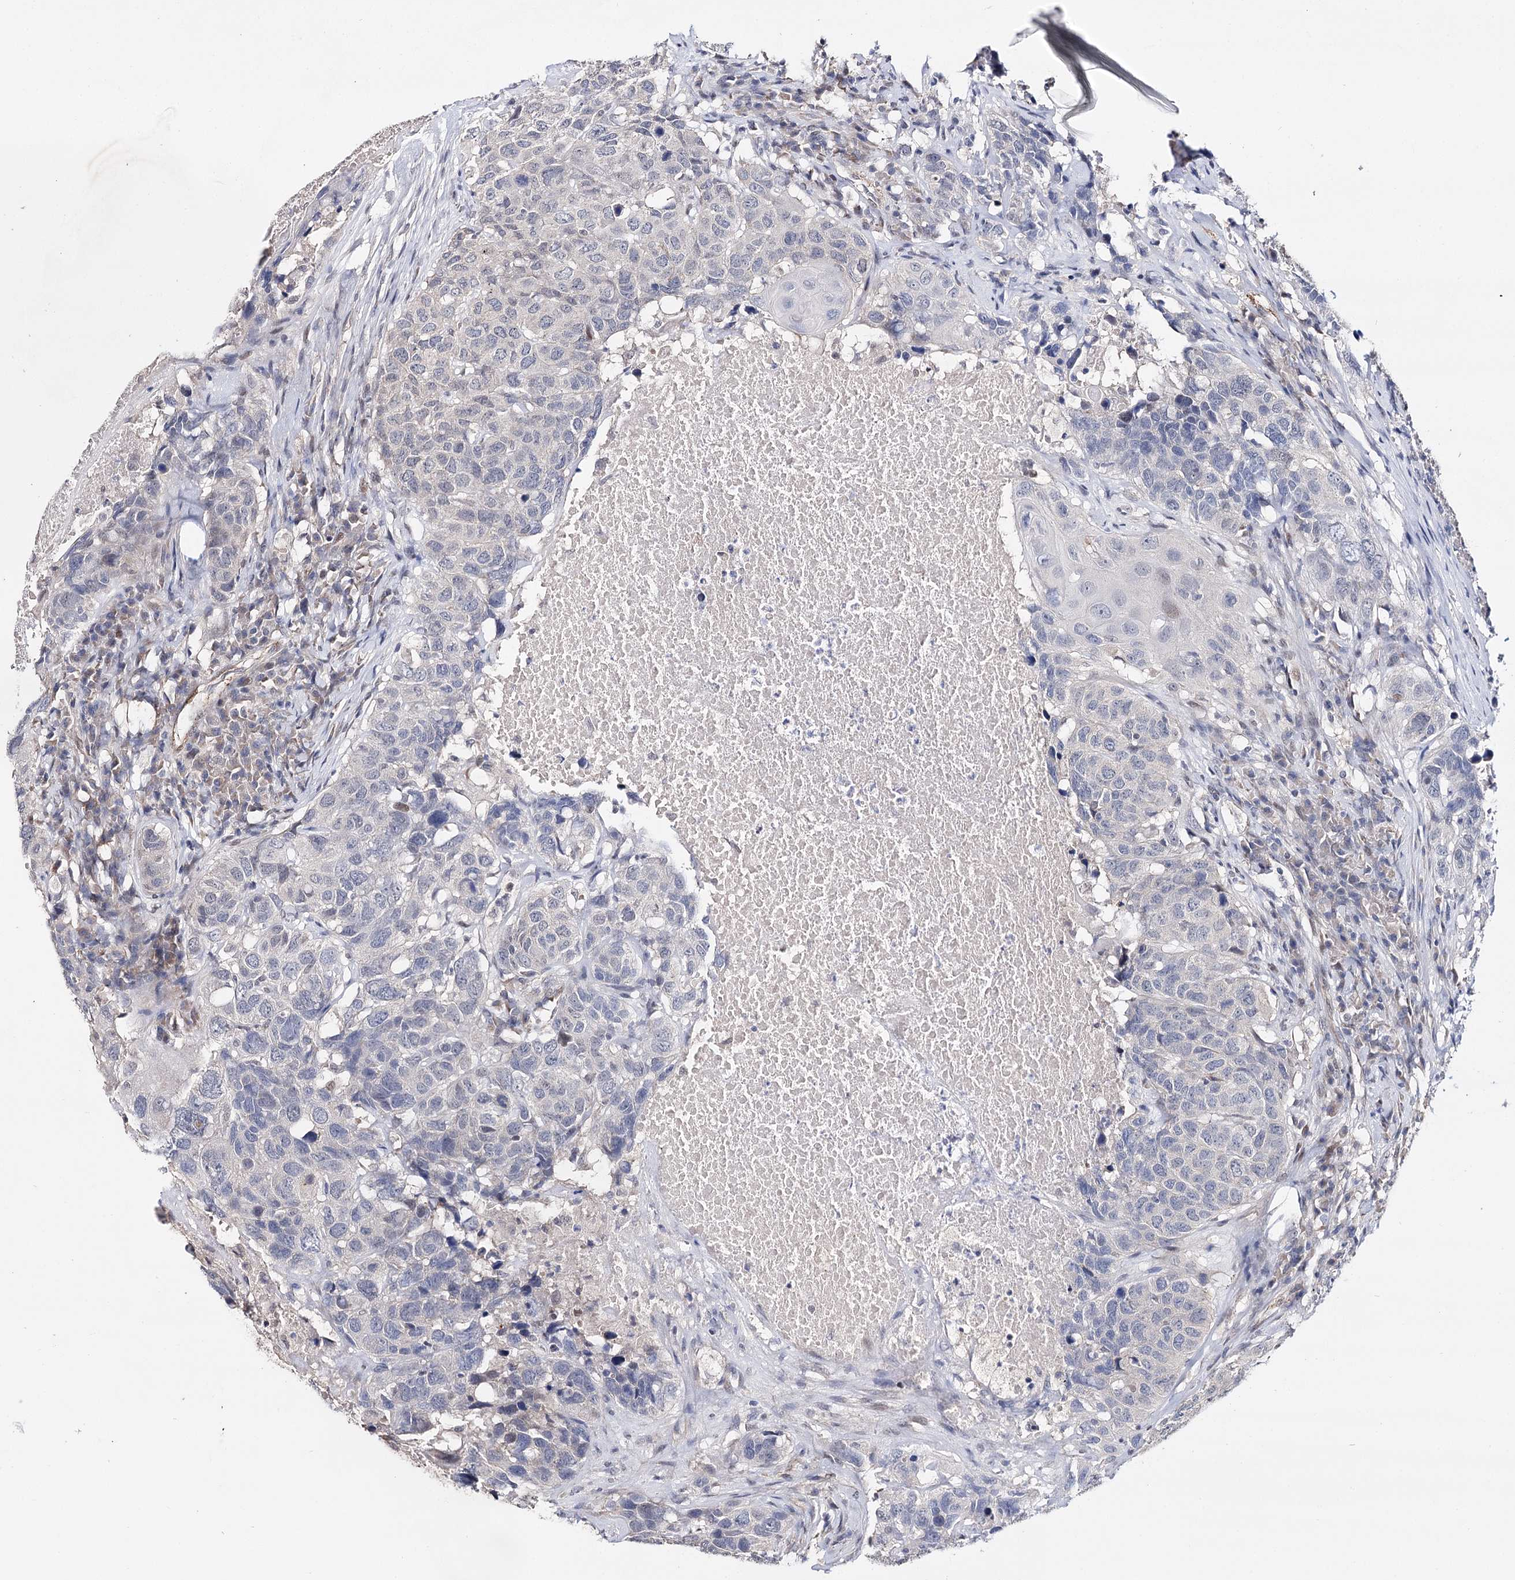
{"staining": {"intensity": "negative", "quantity": "none", "location": "none"}, "tissue": "head and neck cancer", "cell_type": "Tumor cells", "image_type": "cancer", "snomed": [{"axis": "morphology", "description": "Squamous cell carcinoma, NOS"}, {"axis": "topography", "description": "Head-Neck"}], "caption": "DAB (3,3'-diaminobenzidine) immunohistochemical staining of head and neck squamous cell carcinoma displays no significant positivity in tumor cells.", "gene": "CFAP46", "patient": {"sex": "male", "age": 66}}